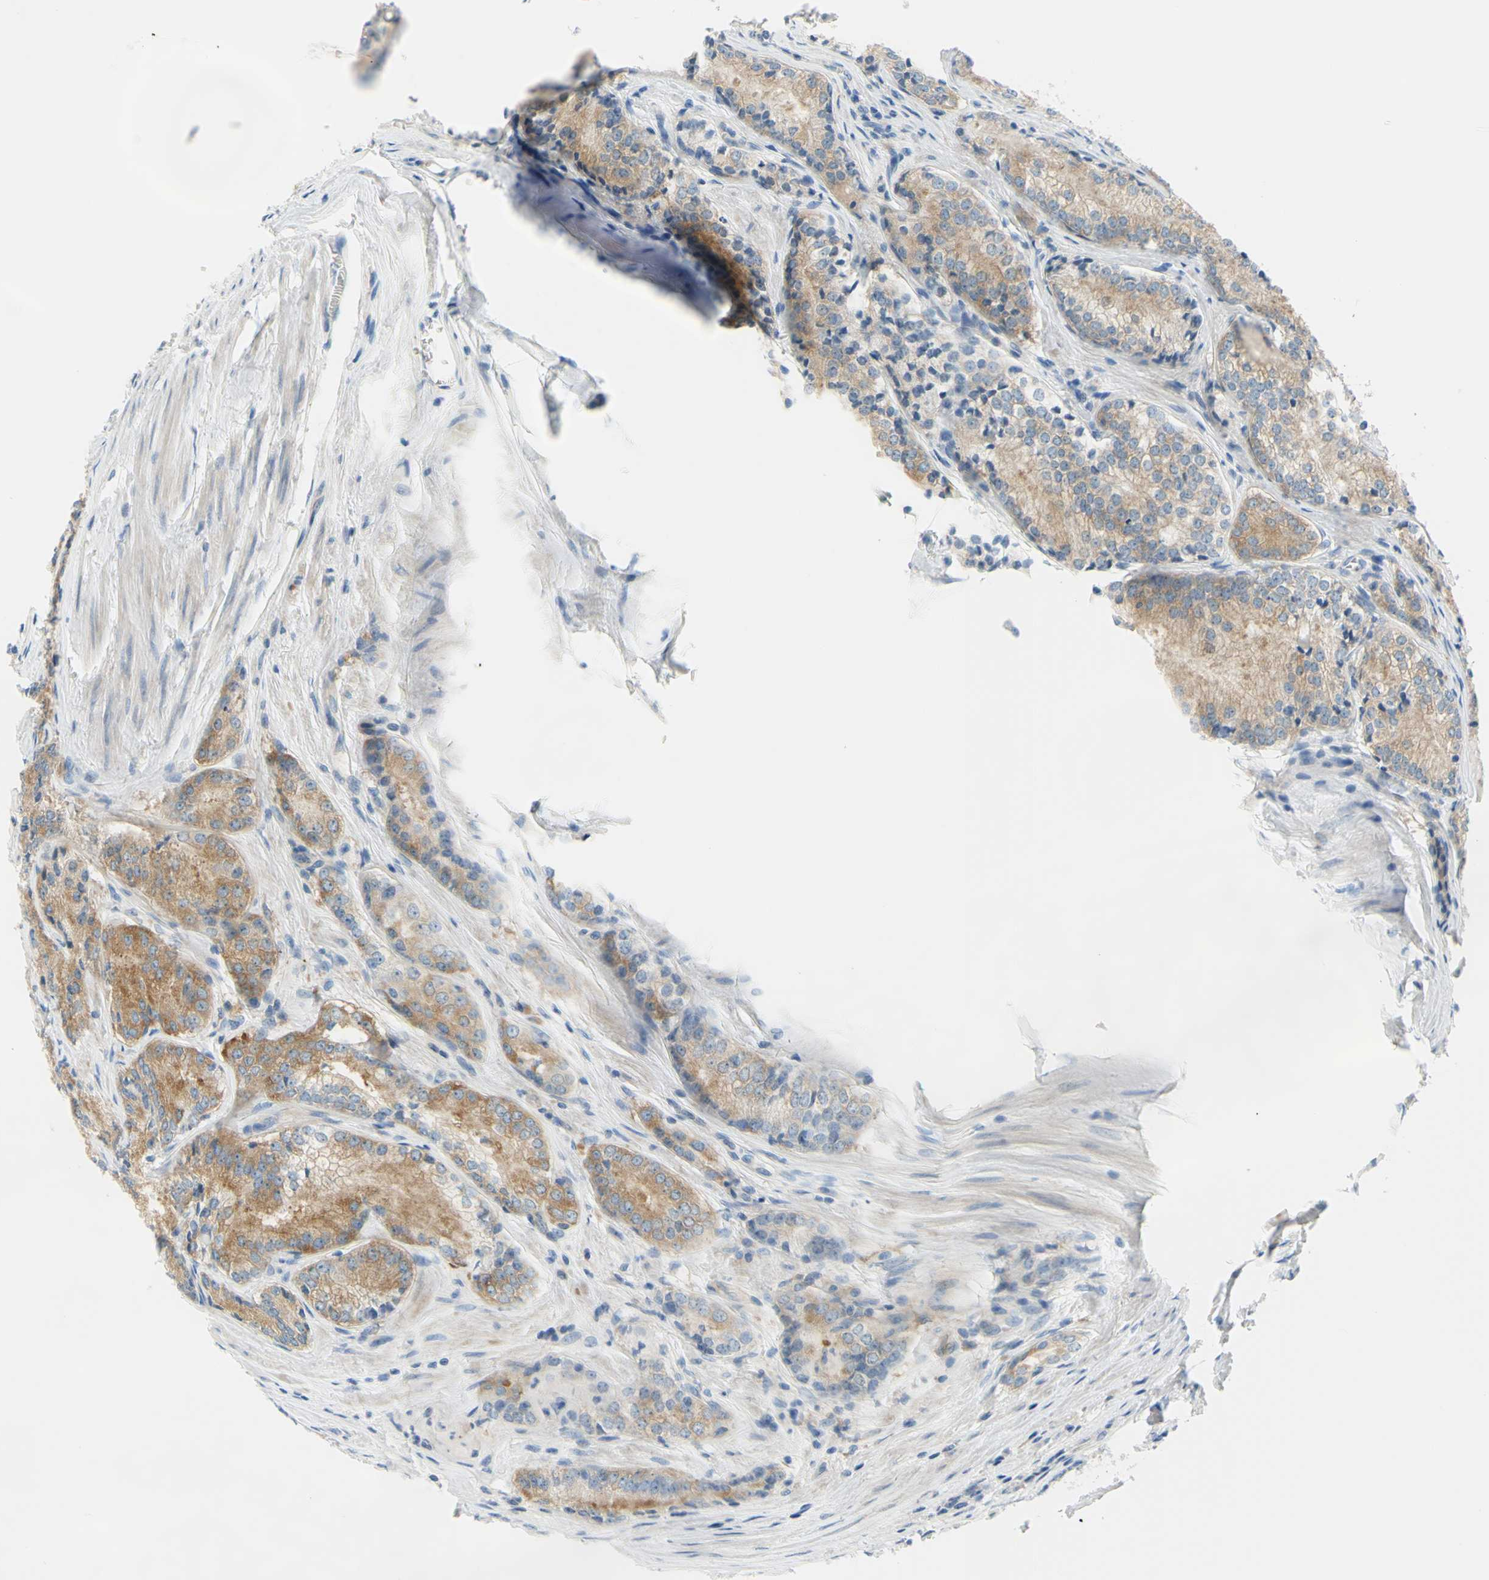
{"staining": {"intensity": "moderate", "quantity": ">75%", "location": "cytoplasmic/membranous"}, "tissue": "prostate cancer", "cell_type": "Tumor cells", "image_type": "cancer", "snomed": [{"axis": "morphology", "description": "Adenocarcinoma, Low grade"}, {"axis": "topography", "description": "Prostate"}], "caption": "There is medium levels of moderate cytoplasmic/membranous expression in tumor cells of prostate low-grade adenocarcinoma, as demonstrated by immunohistochemical staining (brown color).", "gene": "FRMD4B", "patient": {"sex": "male", "age": 60}}